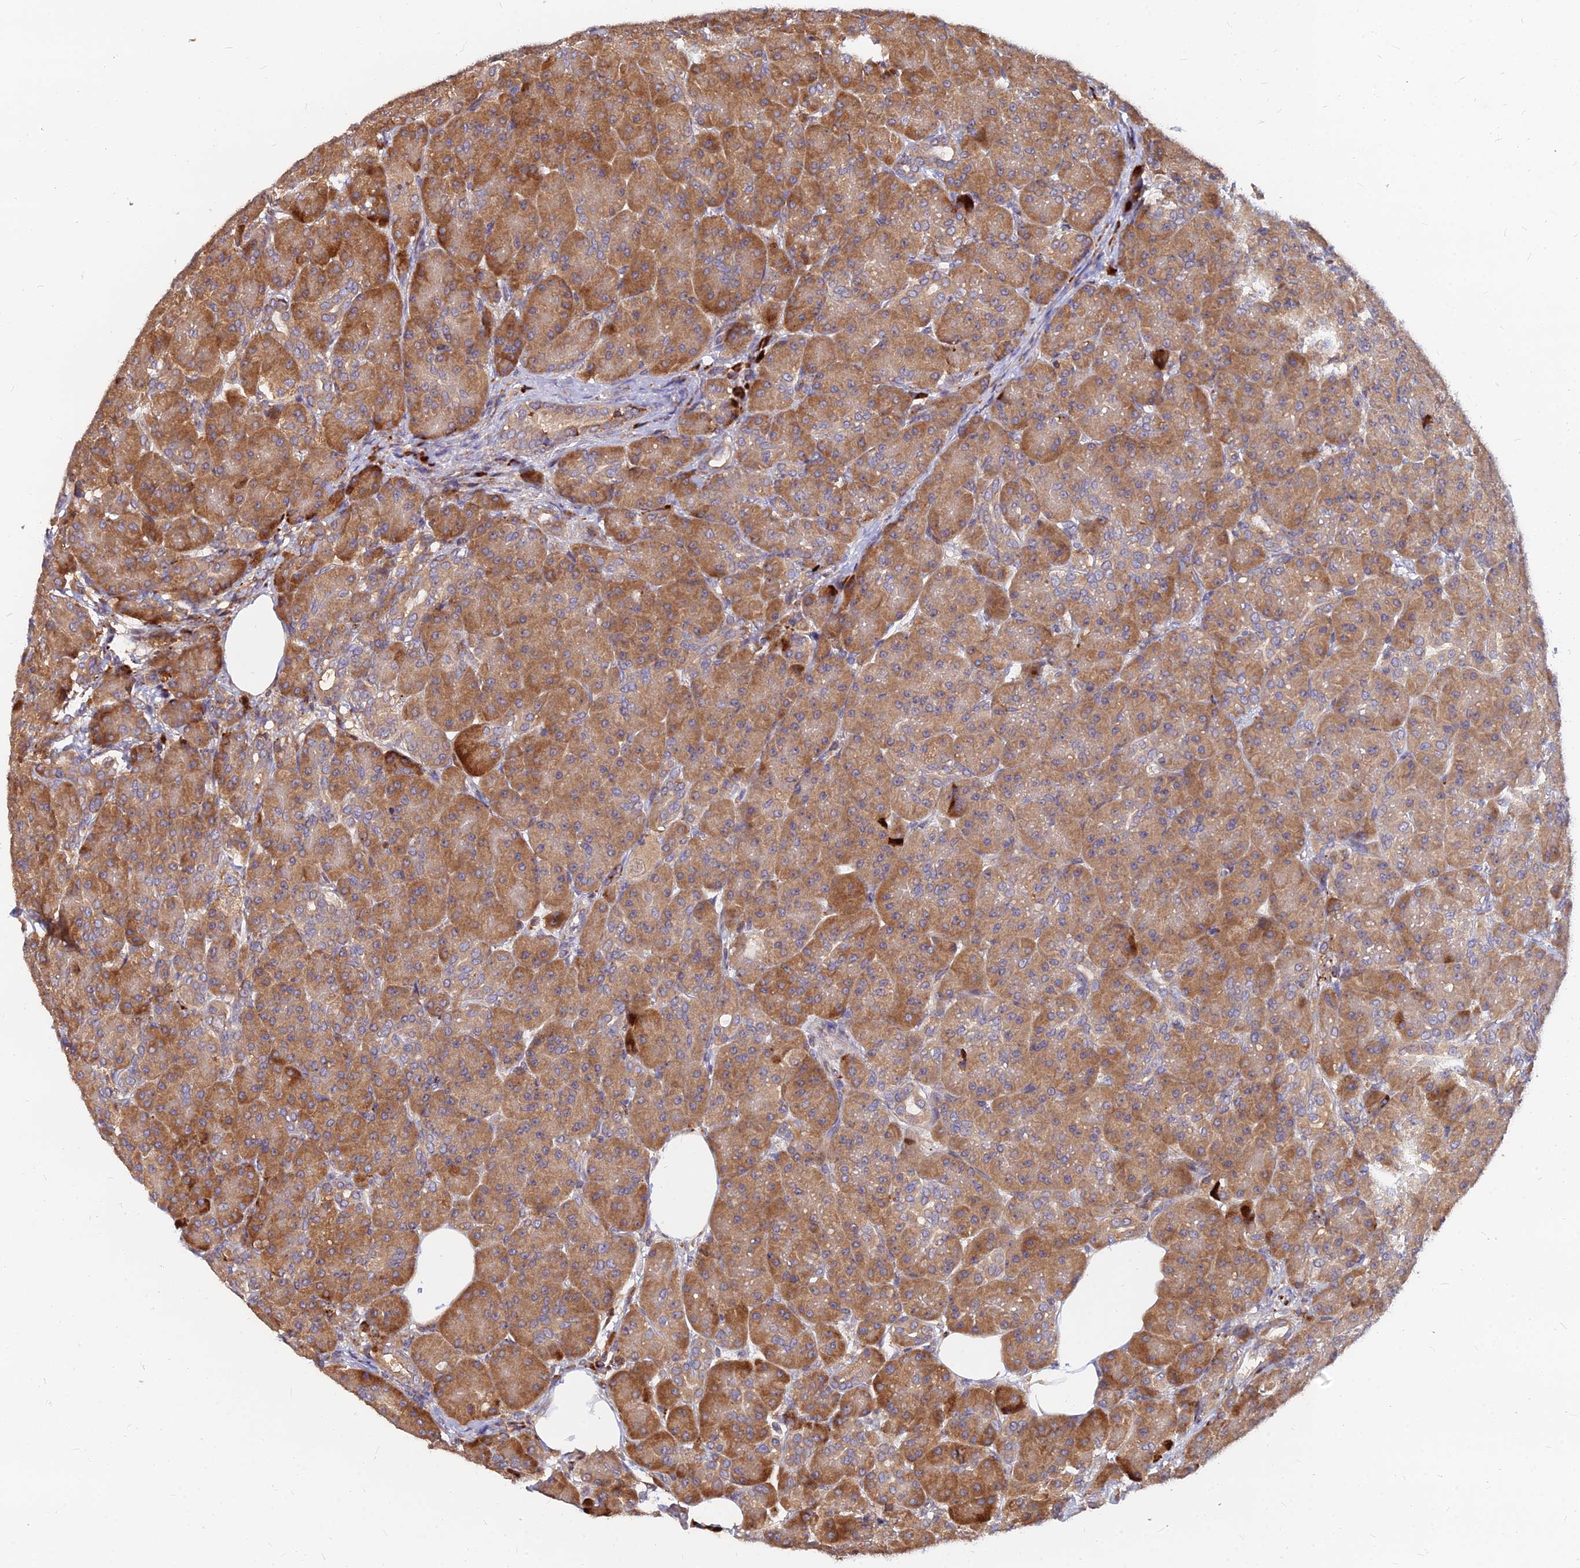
{"staining": {"intensity": "strong", "quantity": ">75%", "location": "cytoplasmic/membranous"}, "tissue": "pancreas", "cell_type": "Exocrine glandular cells", "image_type": "normal", "snomed": [{"axis": "morphology", "description": "Normal tissue, NOS"}, {"axis": "topography", "description": "Pancreas"}], "caption": "Exocrine glandular cells demonstrate strong cytoplasmic/membranous positivity in about >75% of cells in normal pancreas. (DAB IHC with brightfield microscopy, high magnification).", "gene": "CCT6A", "patient": {"sex": "male", "age": 63}}